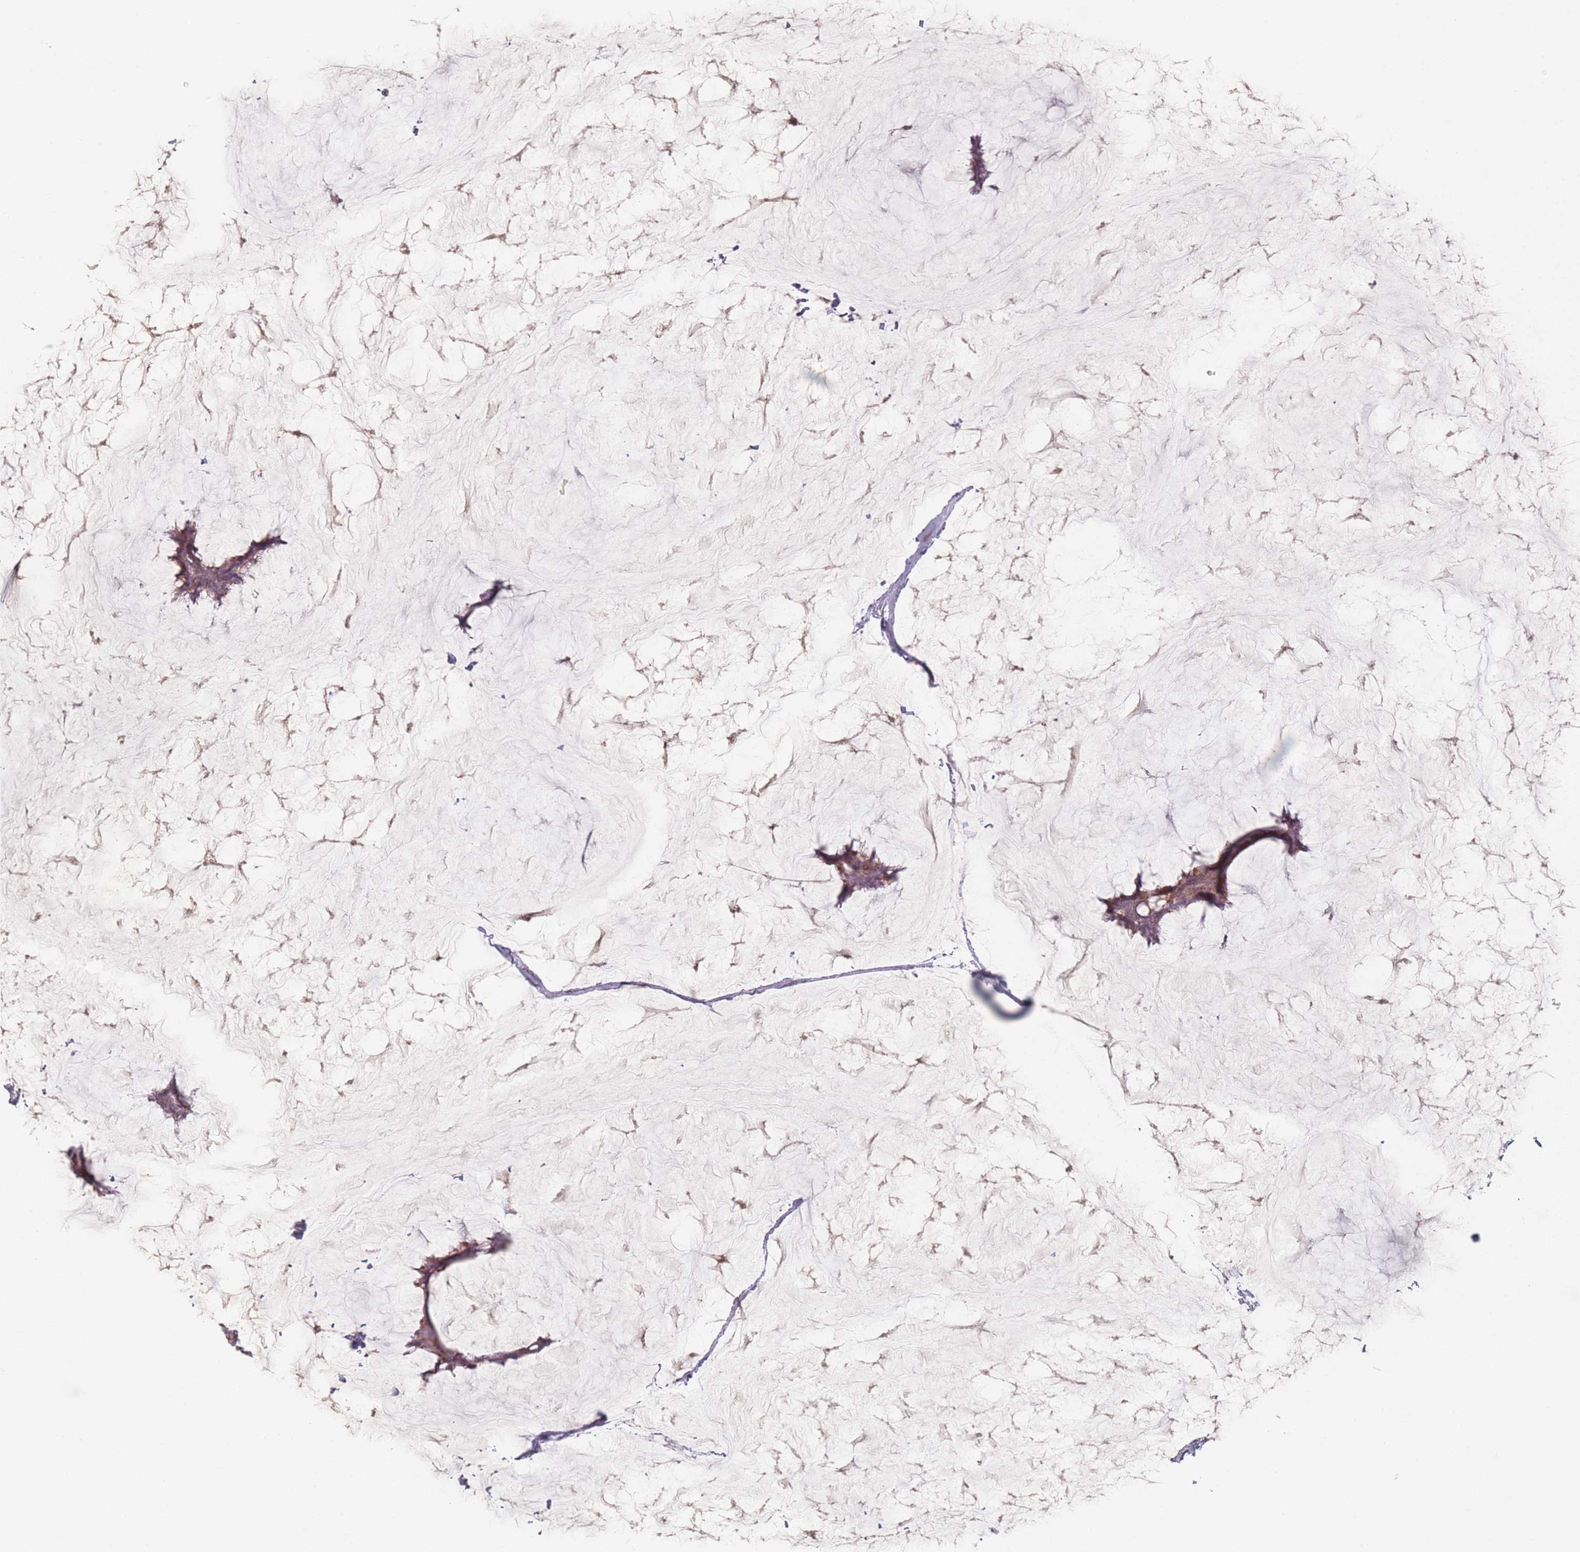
{"staining": {"intensity": "weak", "quantity": ">75%", "location": "cytoplasmic/membranous"}, "tissue": "breast cancer", "cell_type": "Tumor cells", "image_type": "cancer", "snomed": [{"axis": "morphology", "description": "Duct carcinoma"}, {"axis": "topography", "description": "Breast"}], "caption": "Human breast infiltrating ductal carcinoma stained with a protein marker exhibits weak staining in tumor cells.", "gene": "RNF4", "patient": {"sex": "female", "age": 93}}